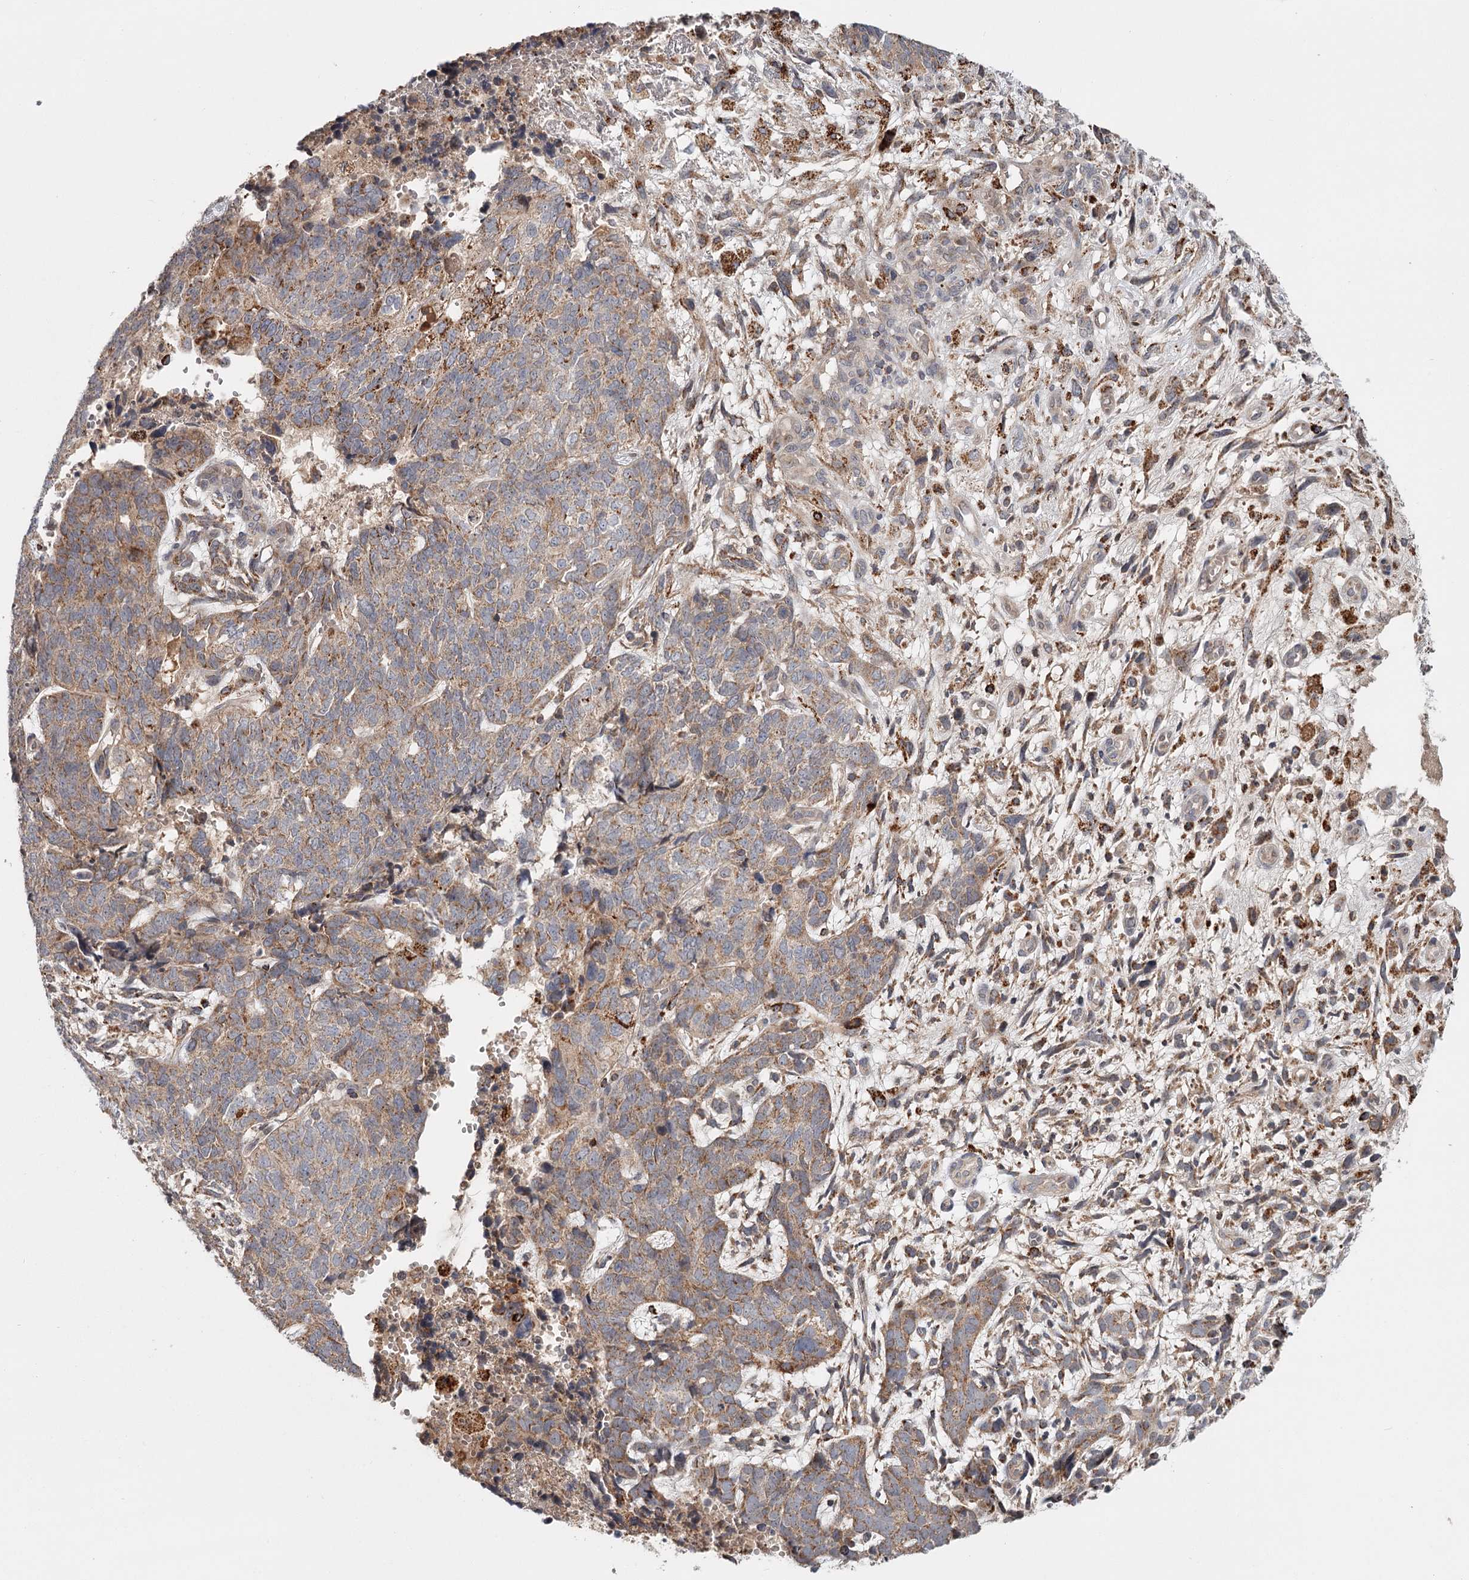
{"staining": {"intensity": "moderate", "quantity": "<25%", "location": "cytoplasmic/membranous"}, "tissue": "cervical cancer", "cell_type": "Tumor cells", "image_type": "cancer", "snomed": [{"axis": "morphology", "description": "Squamous cell carcinoma, NOS"}, {"axis": "topography", "description": "Cervix"}], "caption": "A brown stain labels moderate cytoplasmic/membranous staining of a protein in human squamous cell carcinoma (cervical) tumor cells. (Stains: DAB (3,3'-diaminobenzidine) in brown, nuclei in blue, Microscopy: brightfield microscopy at high magnification).", "gene": "CDC123", "patient": {"sex": "female", "age": 63}}